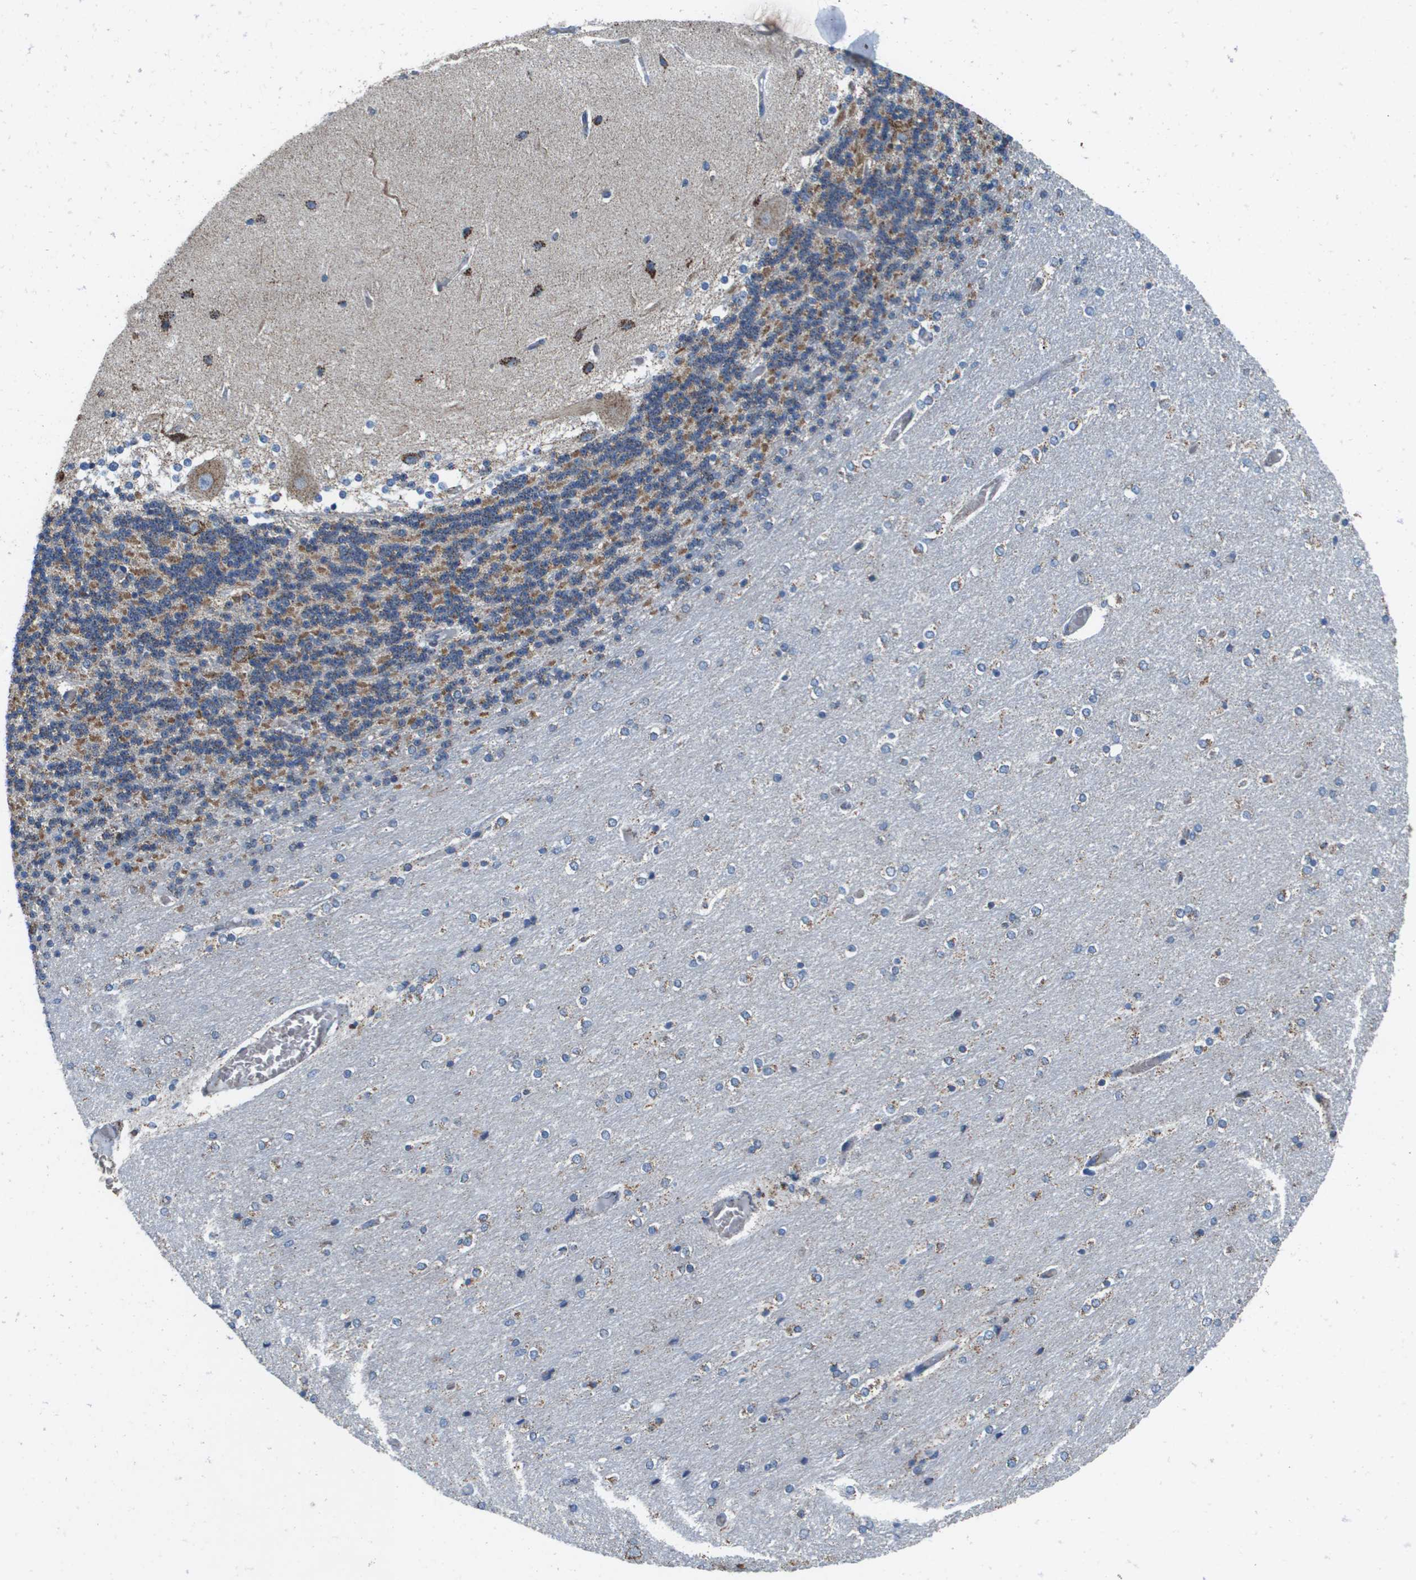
{"staining": {"intensity": "moderate", "quantity": "25%-75%", "location": "cytoplasmic/membranous"}, "tissue": "cerebellum", "cell_type": "Cells in granular layer", "image_type": "normal", "snomed": [{"axis": "morphology", "description": "Normal tissue, NOS"}, {"axis": "topography", "description": "Cerebellum"}], "caption": "The image demonstrates immunohistochemical staining of normal cerebellum. There is moderate cytoplasmic/membranous positivity is appreciated in about 25%-75% of cells in granular layer. The staining is performed using DAB brown chromogen to label protein expression. The nuclei are counter-stained blue using hematoxylin.", "gene": "ATP5F1B", "patient": {"sex": "female", "age": 54}}